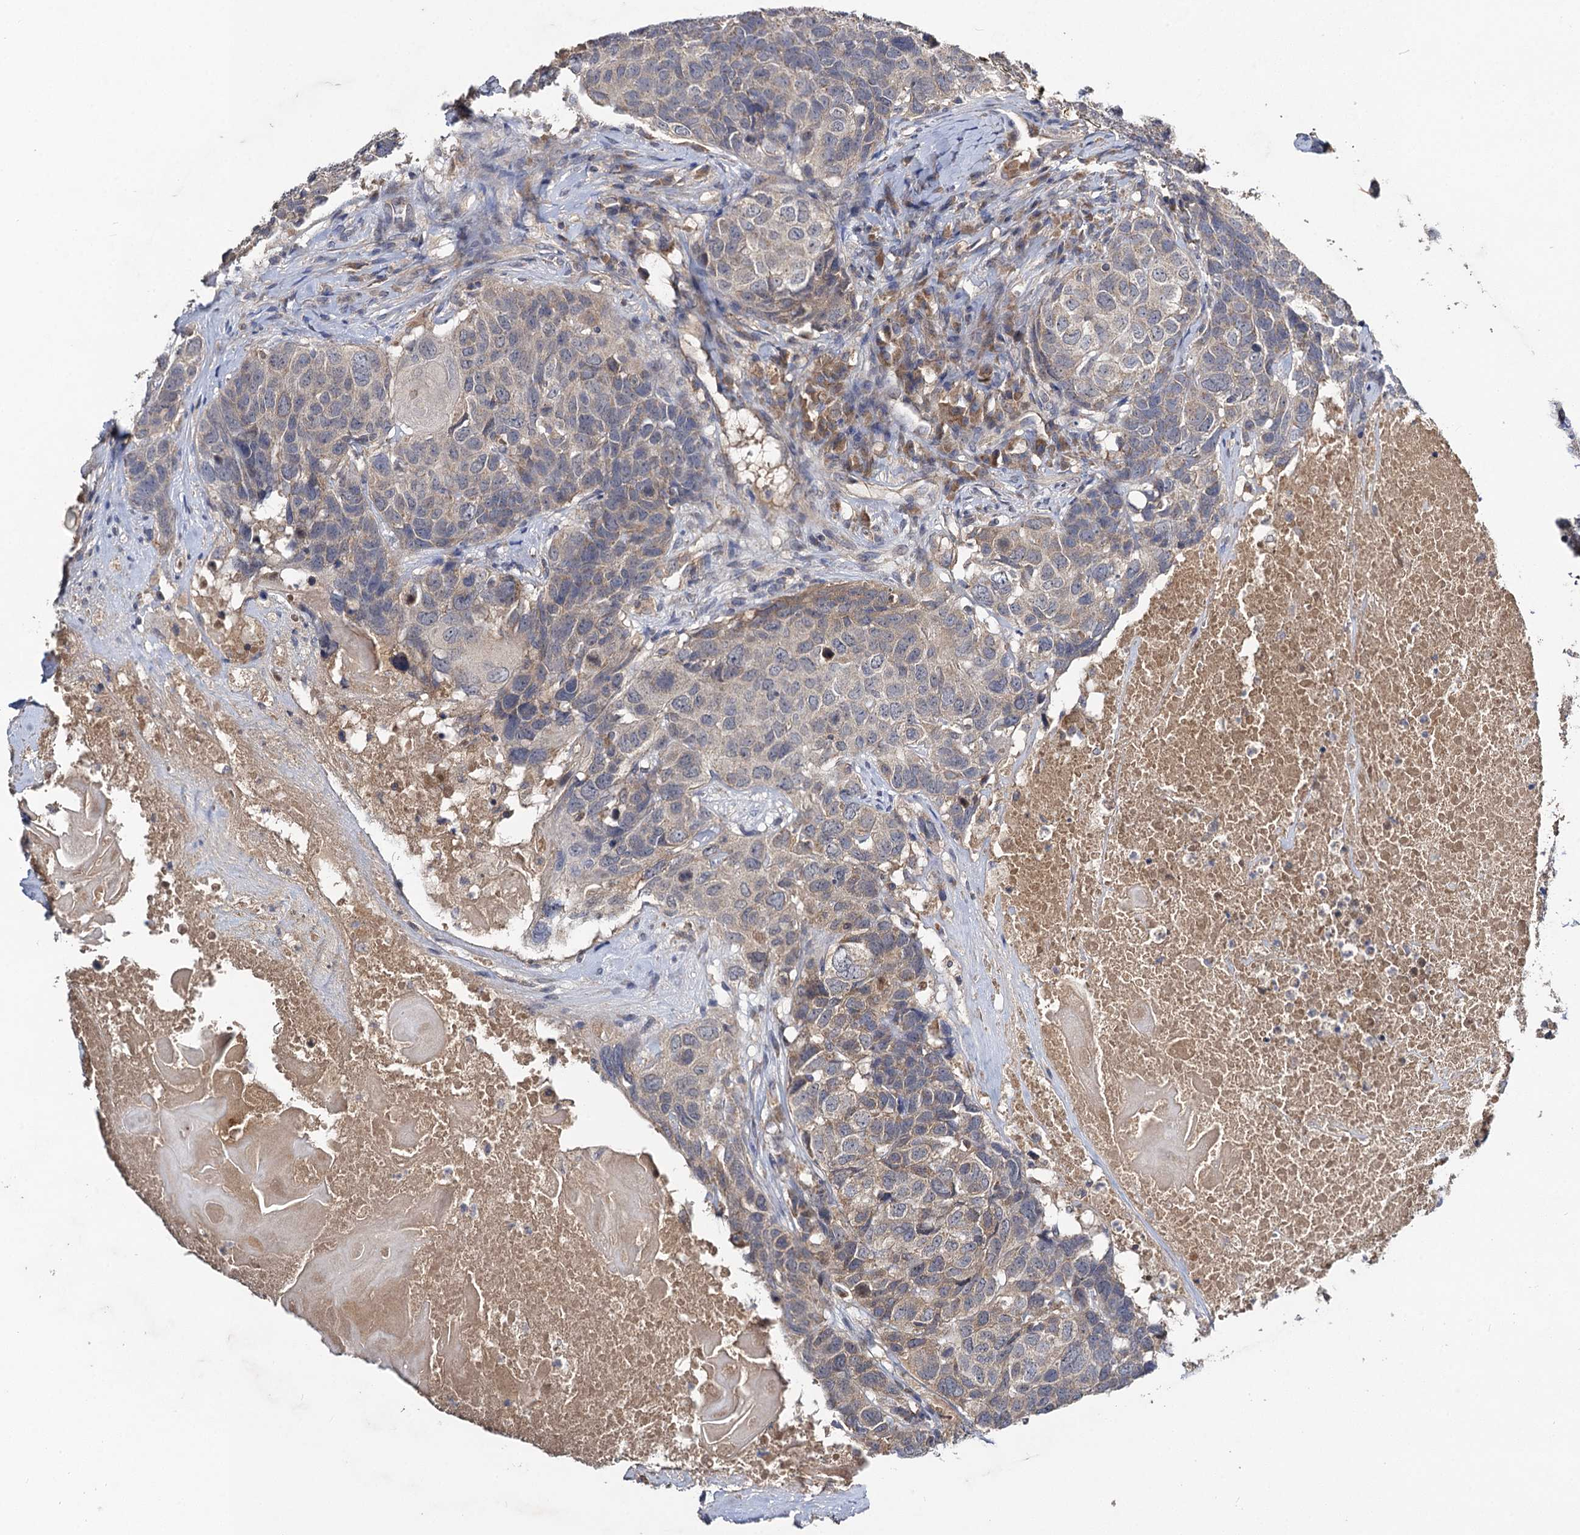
{"staining": {"intensity": "negative", "quantity": "none", "location": "none"}, "tissue": "head and neck cancer", "cell_type": "Tumor cells", "image_type": "cancer", "snomed": [{"axis": "morphology", "description": "Squamous cell carcinoma, NOS"}, {"axis": "topography", "description": "Head-Neck"}], "caption": "This is an immunohistochemistry histopathology image of head and neck squamous cell carcinoma. There is no staining in tumor cells.", "gene": "VPS37D", "patient": {"sex": "male", "age": 66}}